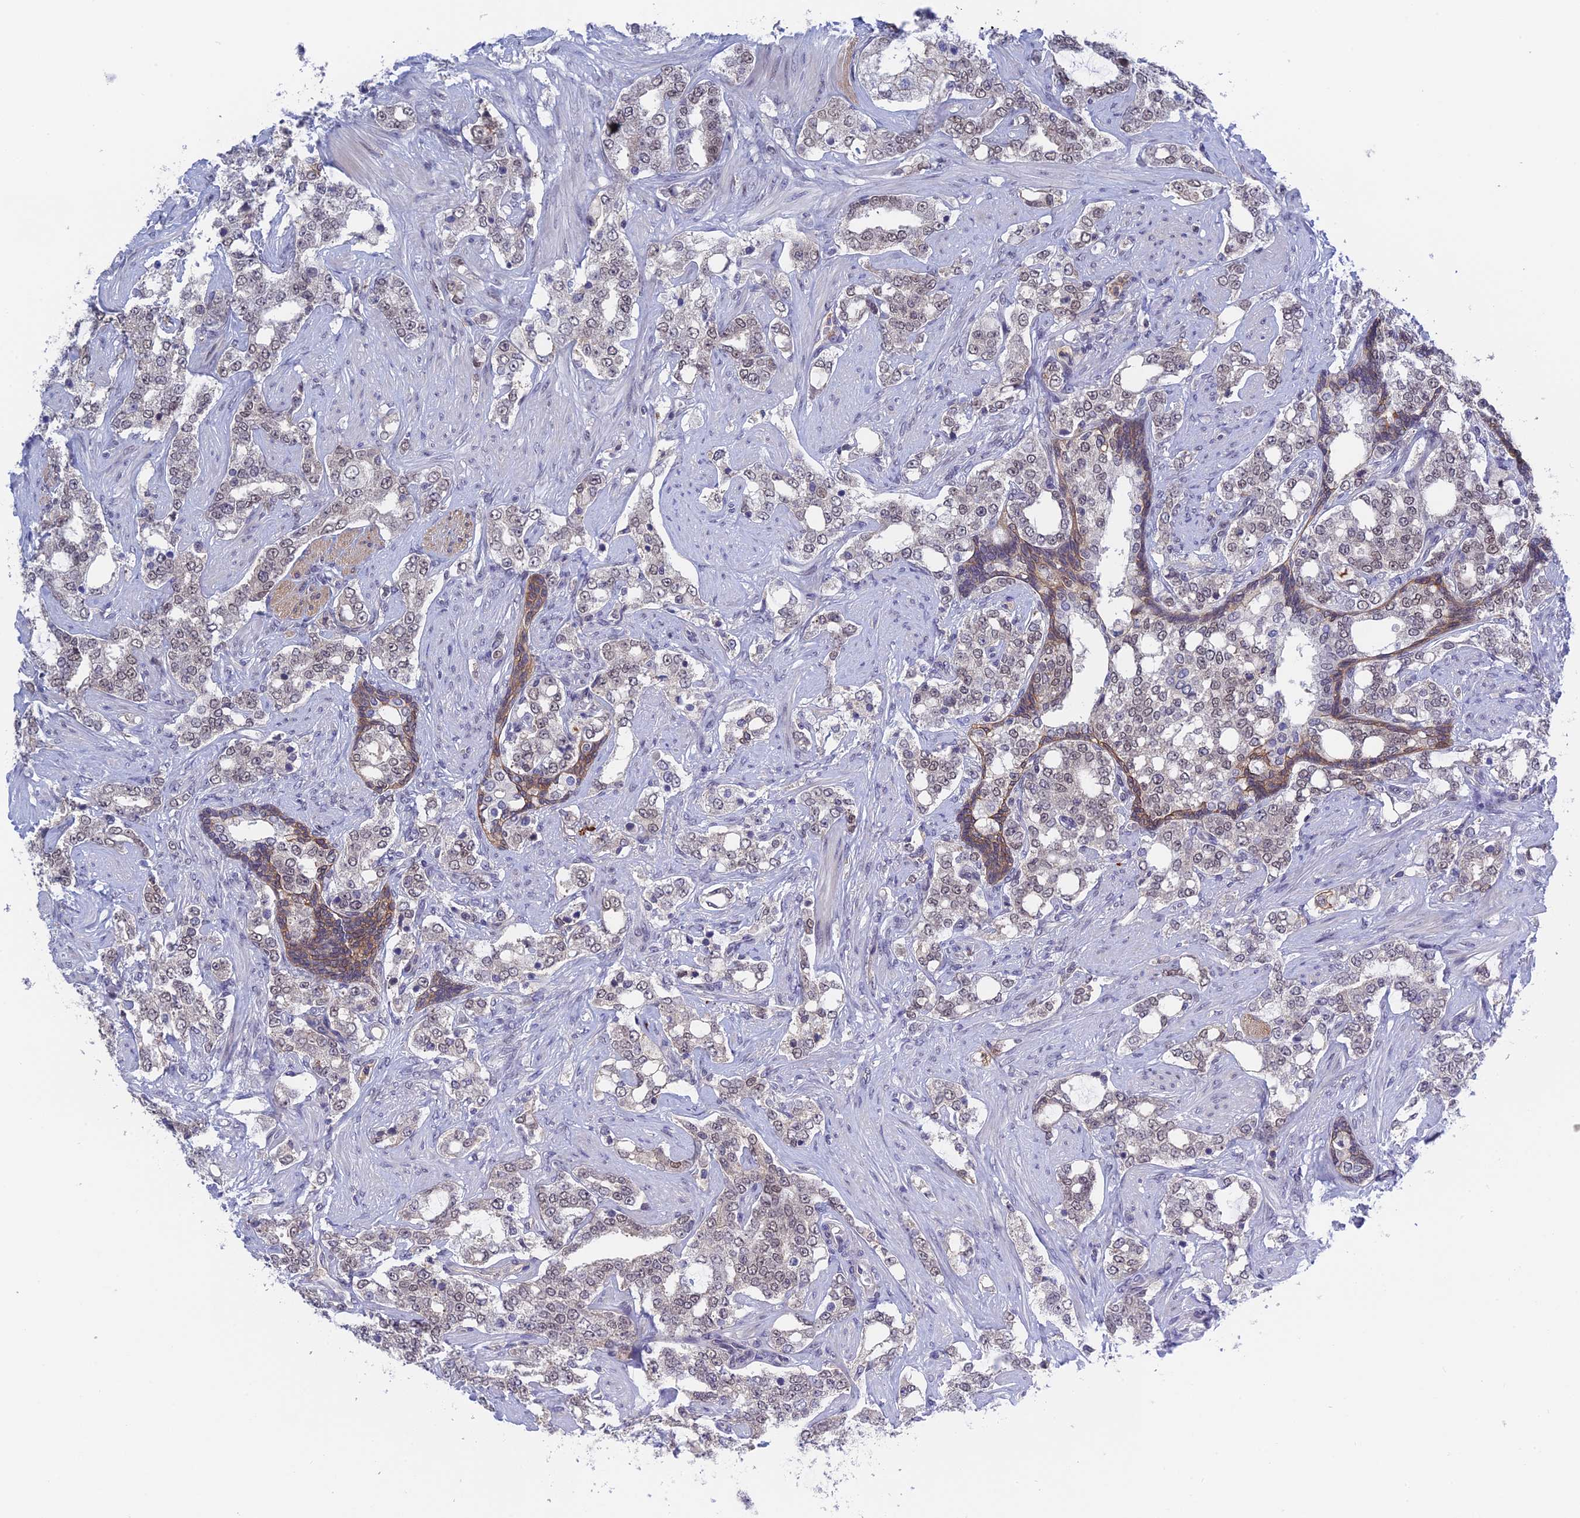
{"staining": {"intensity": "weak", "quantity": "25%-75%", "location": "nuclear"}, "tissue": "prostate cancer", "cell_type": "Tumor cells", "image_type": "cancer", "snomed": [{"axis": "morphology", "description": "Adenocarcinoma, High grade"}, {"axis": "topography", "description": "Prostate"}], "caption": "Protein expression analysis of prostate cancer (high-grade adenocarcinoma) exhibits weak nuclear expression in about 25%-75% of tumor cells.", "gene": "TCEA1", "patient": {"sex": "male", "age": 64}}